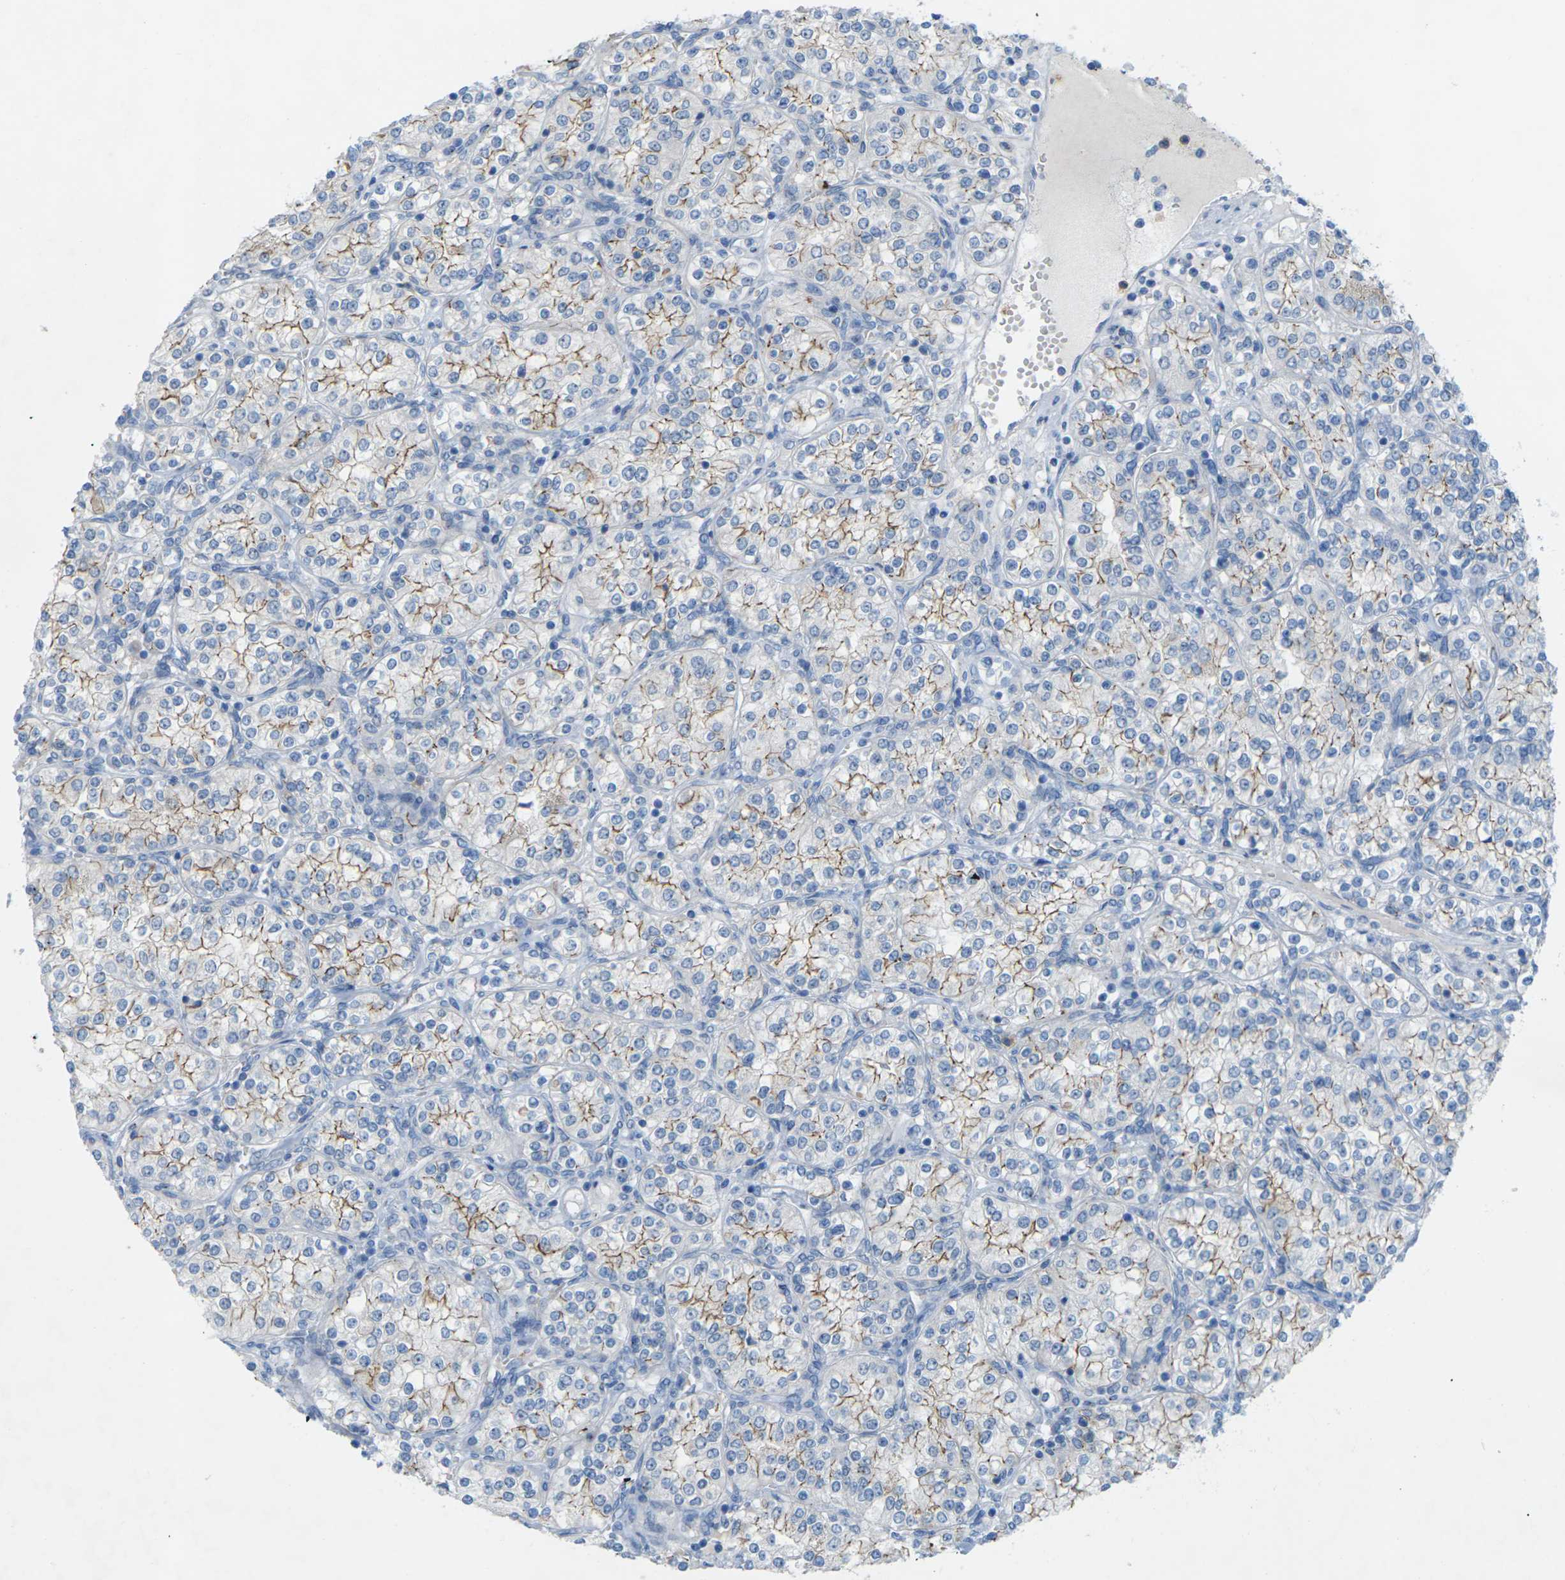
{"staining": {"intensity": "moderate", "quantity": "25%-75%", "location": "cytoplasmic/membranous"}, "tissue": "renal cancer", "cell_type": "Tumor cells", "image_type": "cancer", "snomed": [{"axis": "morphology", "description": "Adenocarcinoma, NOS"}, {"axis": "topography", "description": "Kidney"}], "caption": "A photomicrograph of renal adenocarcinoma stained for a protein exhibits moderate cytoplasmic/membranous brown staining in tumor cells.", "gene": "CLDN3", "patient": {"sex": "male", "age": 77}}